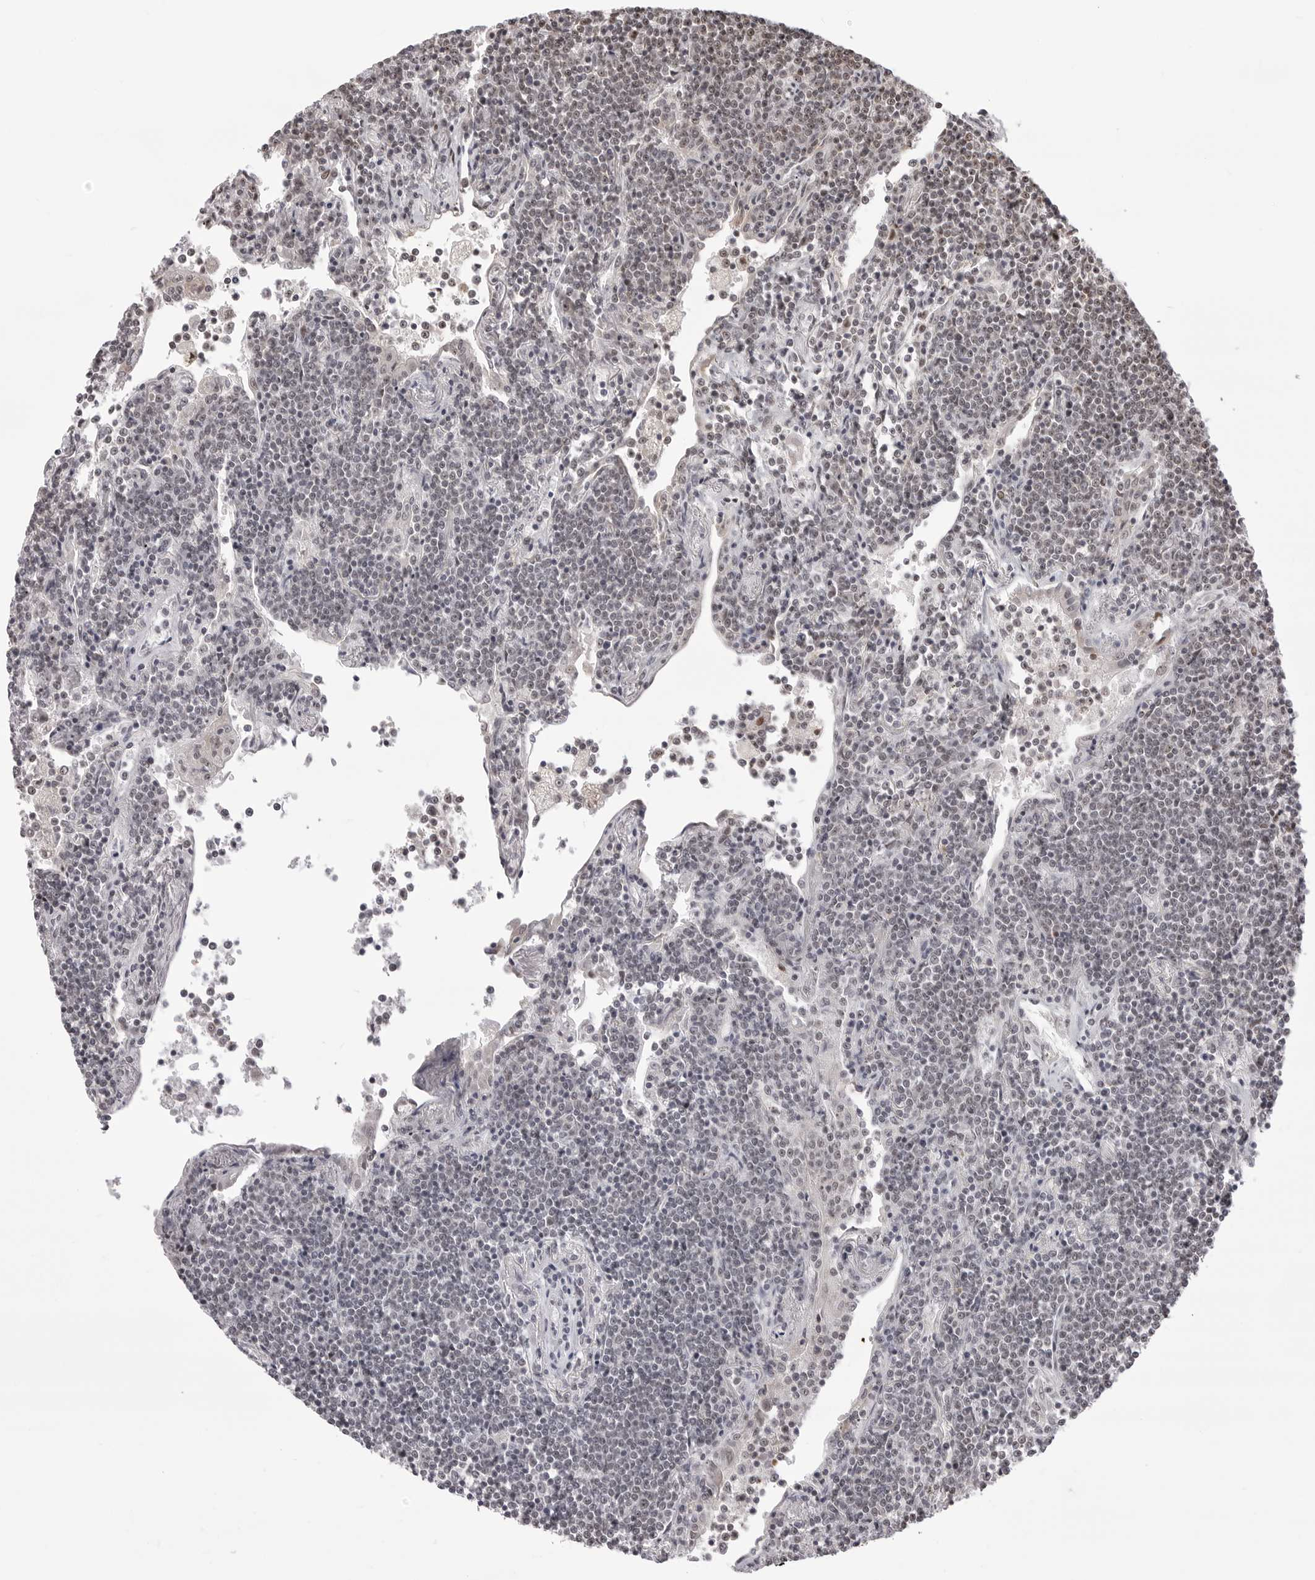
{"staining": {"intensity": "negative", "quantity": "none", "location": "none"}, "tissue": "lymphoma", "cell_type": "Tumor cells", "image_type": "cancer", "snomed": [{"axis": "morphology", "description": "Malignant lymphoma, non-Hodgkin's type, Low grade"}, {"axis": "topography", "description": "Lung"}], "caption": "DAB immunohistochemical staining of low-grade malignant lymphoma, non-Hodgkin's type reveals no significant expression in tumor cells.", "gene": "PHF3", "patient": {"sex": "female", "age": 71}}